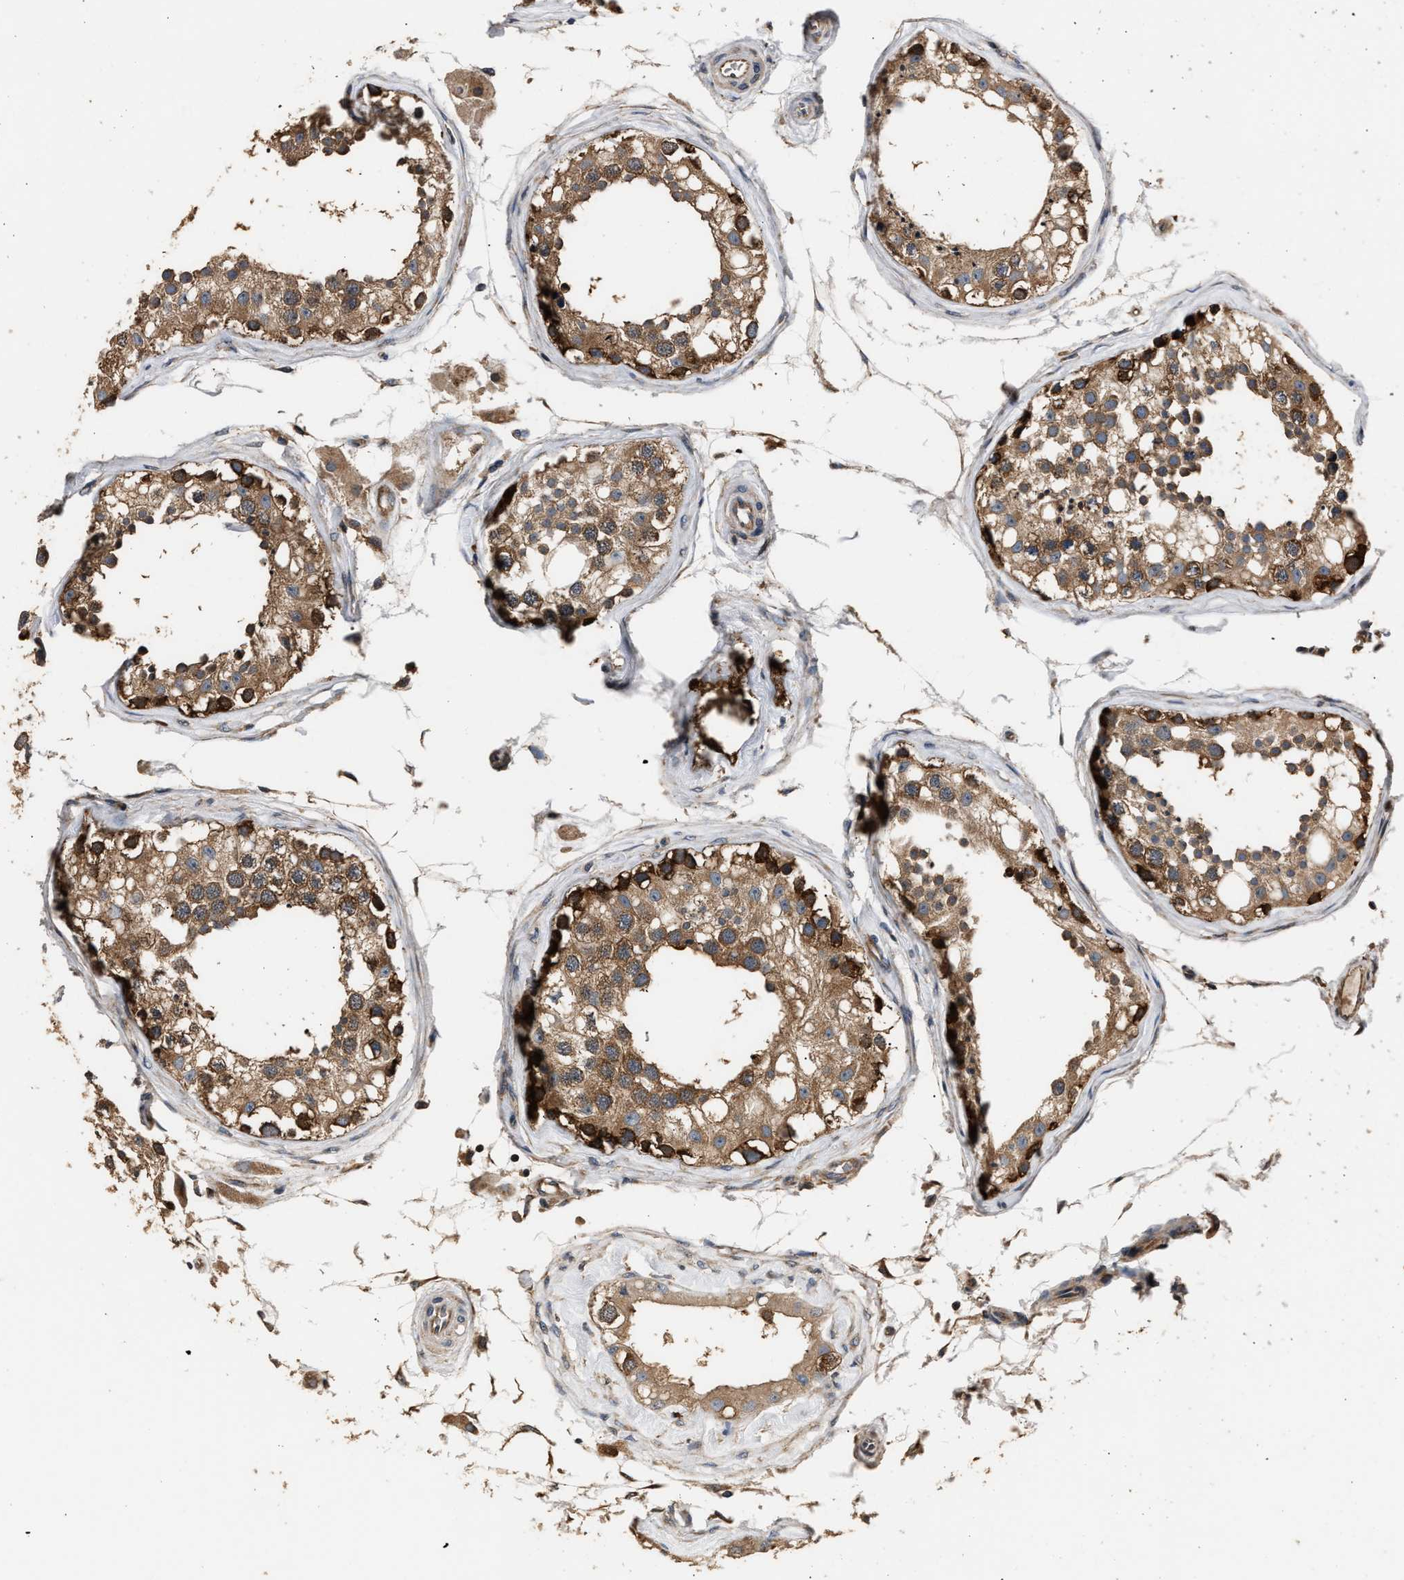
{"staining": {"intensity": "strong", "quantity": ">75%", "location": "cytoplasmic/membranous"}, "tissue": "testis", "cell_type": "Cells in seminiferous ducts", "image_type": "normal", "snomed": [{"axis": "morphology", "description": "Normal tissue, NOS"}, {"axis": "topography", "description": "Testis"}], "caption": "Brown immunohistochemical staining in unremarkable human testis shows strong cytoplasmic/membranous expression in about >75% of cells in seminiferous ducts.", "gene": "IMPDH2", "patient": {"sex": "male", "age": 68}}